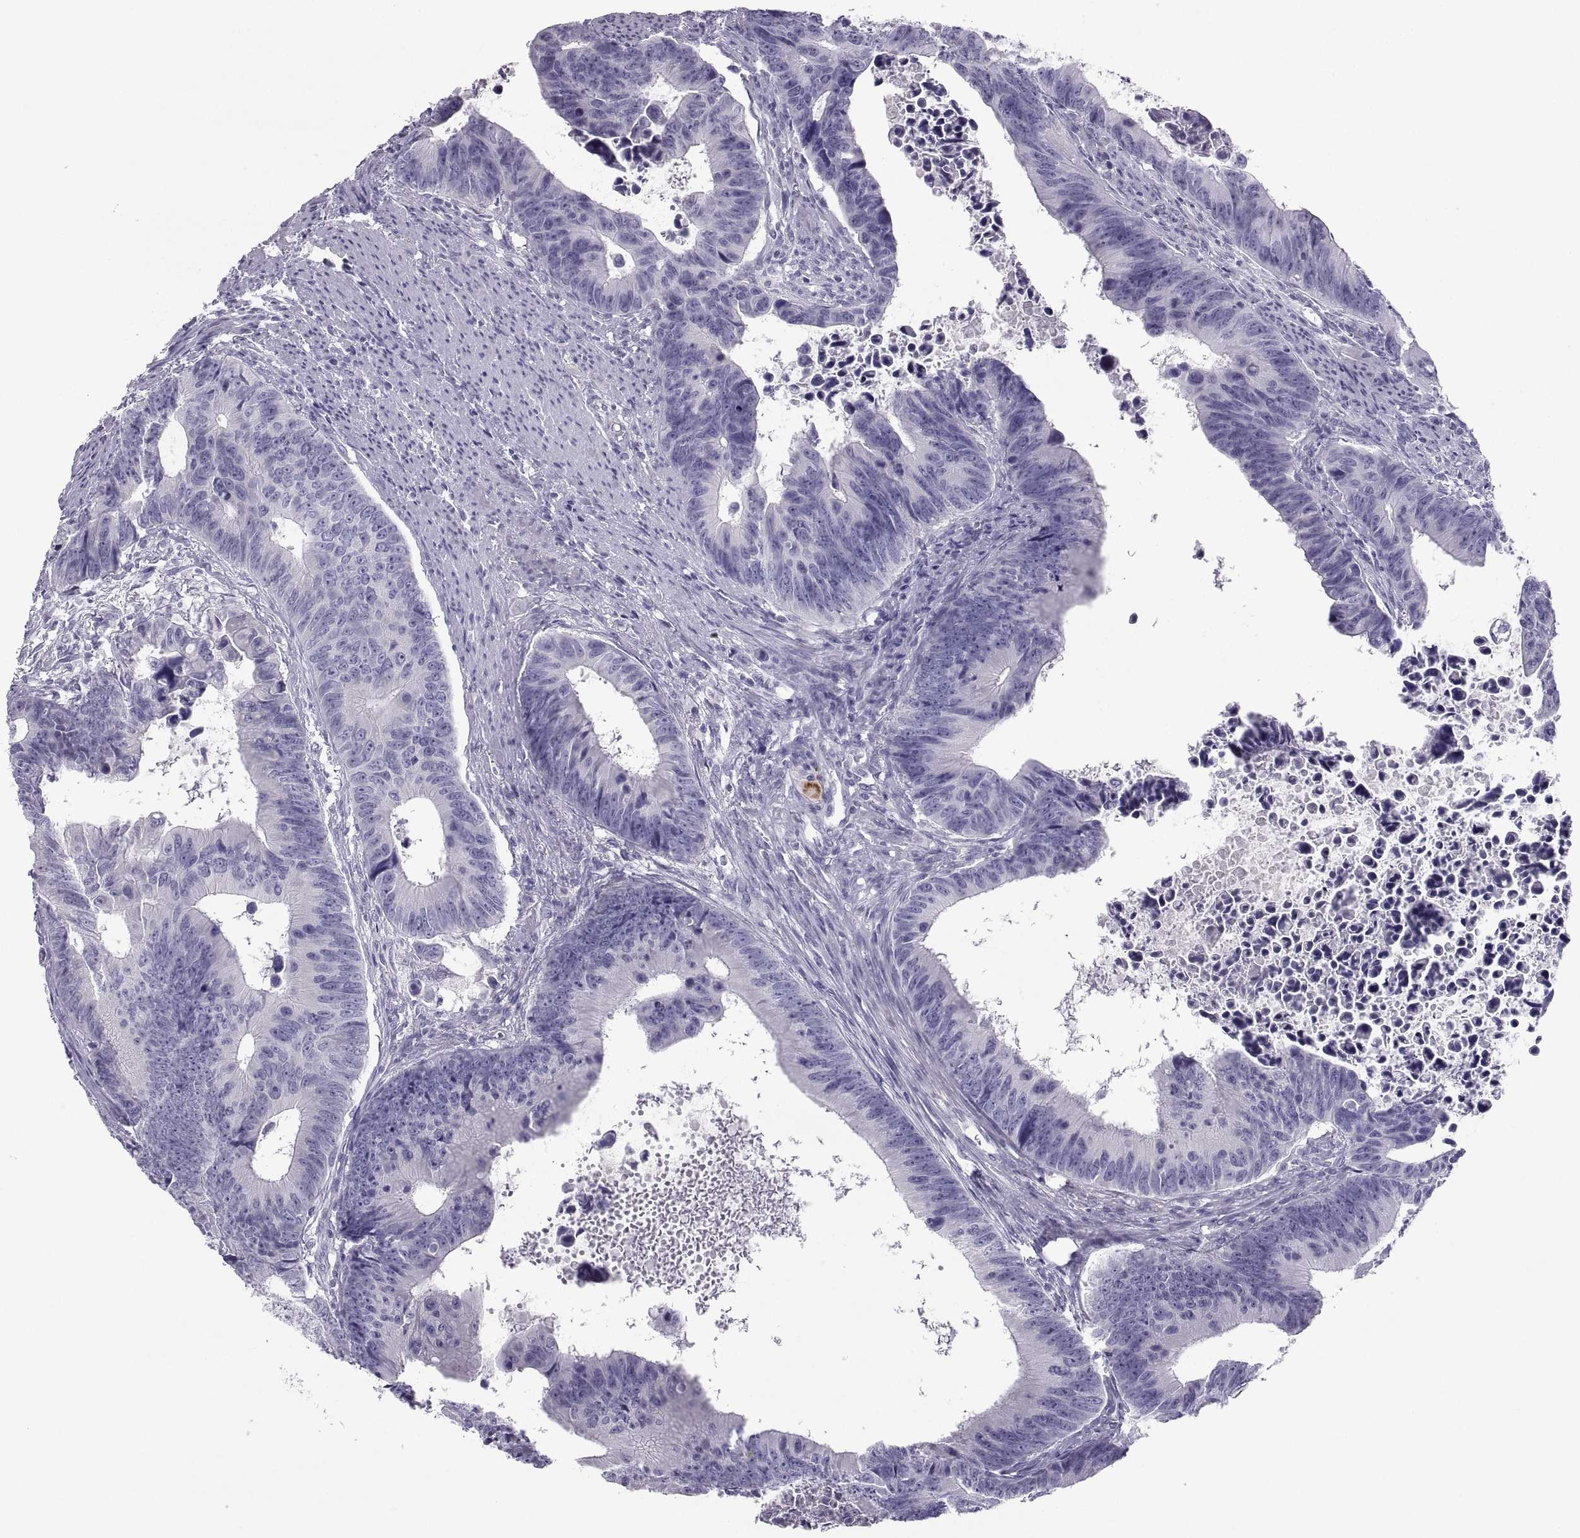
{"staining": {"intensity": "negative", "quantity": "none", "location": "none"}, "tissue": "colorectal cancer", "cell_type": "Tumor cells", "image_type": "cancer", "snomed": [{"axis": "morphology", "description": "Adenocarcinoma, NOS"}, {"axis": "topography", "description": "Colon"}], "caption": "Tumor cells show no significant protein staining in adenocarcinoma (colorectal).", "gene": "PCSK1N", "patient": {"sex": "female", "age": 87}}